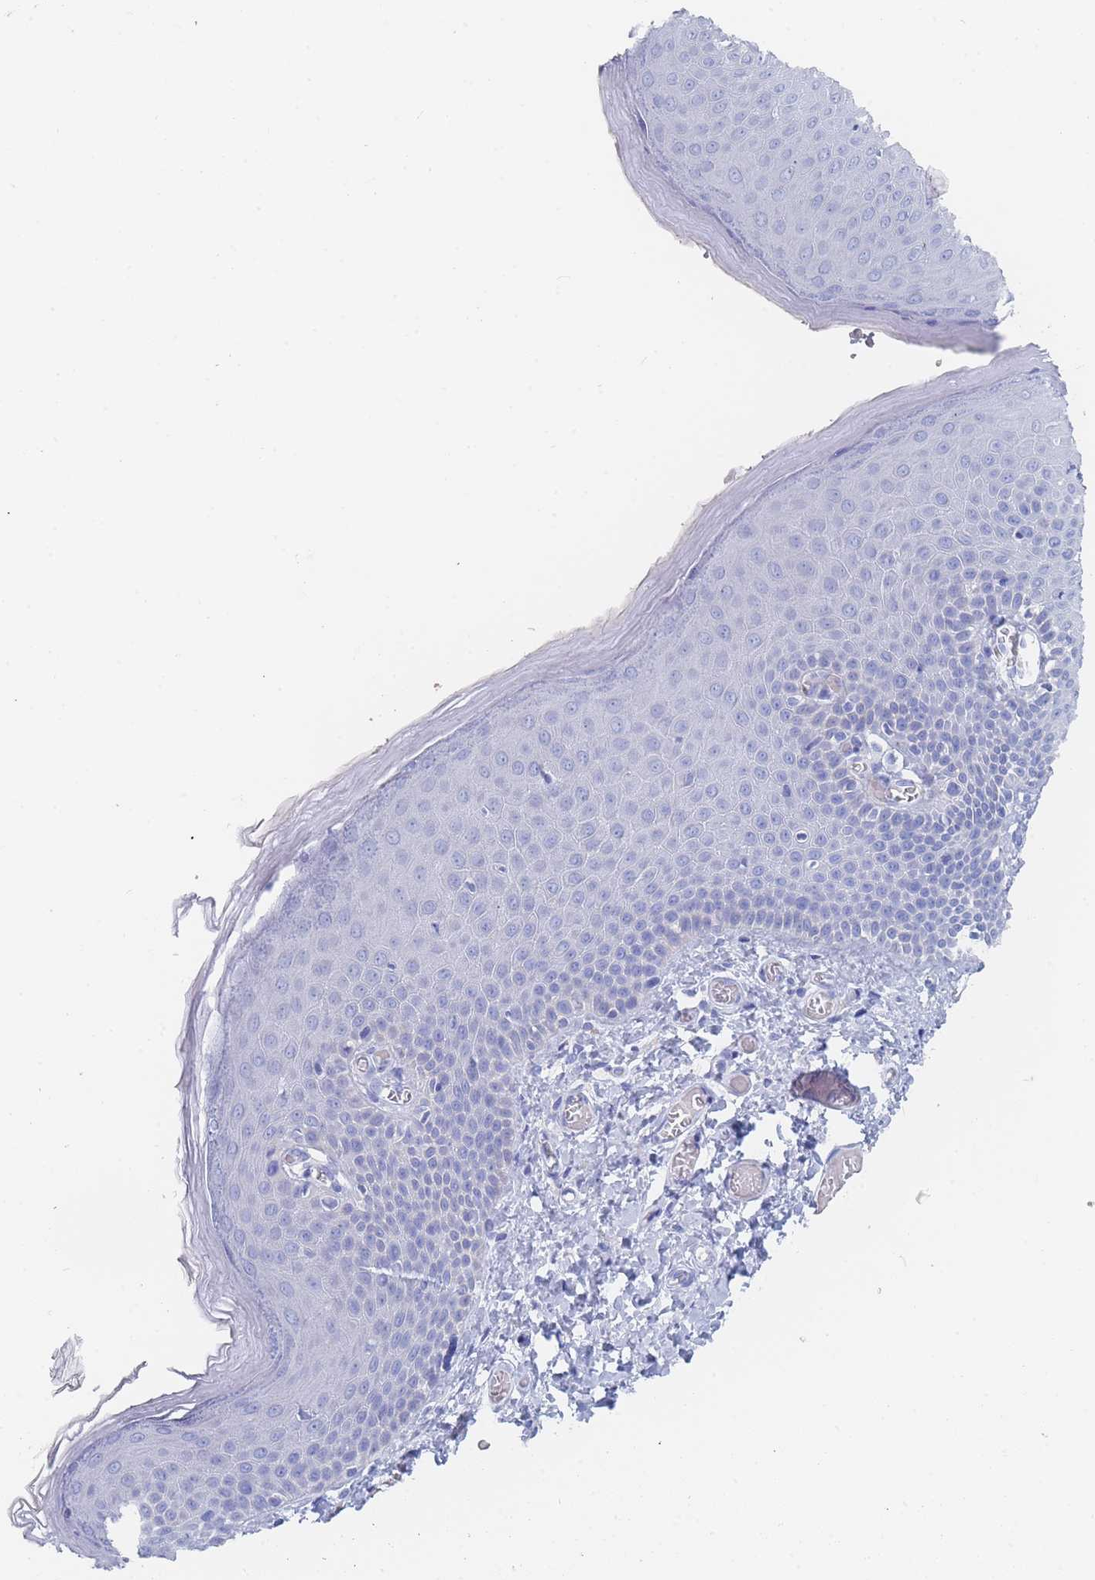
{"staining": {"intensity": "negative", "quantity": "none", "location": "none"}, "tissue": "skin", "cell_type": "Epidermal cells", "image_type": "normal", "snomed": [{"axis": "morphology", "description": "Normal tissue, NOS"}, {"axis": "topography", "description": "Anal"}], "caption": "Skin stained for a protein using immunohistochemistry shows no staining epidermal cells.", "gene": "SLC25A35", "patient": {"sex": "female", "age": 40}}